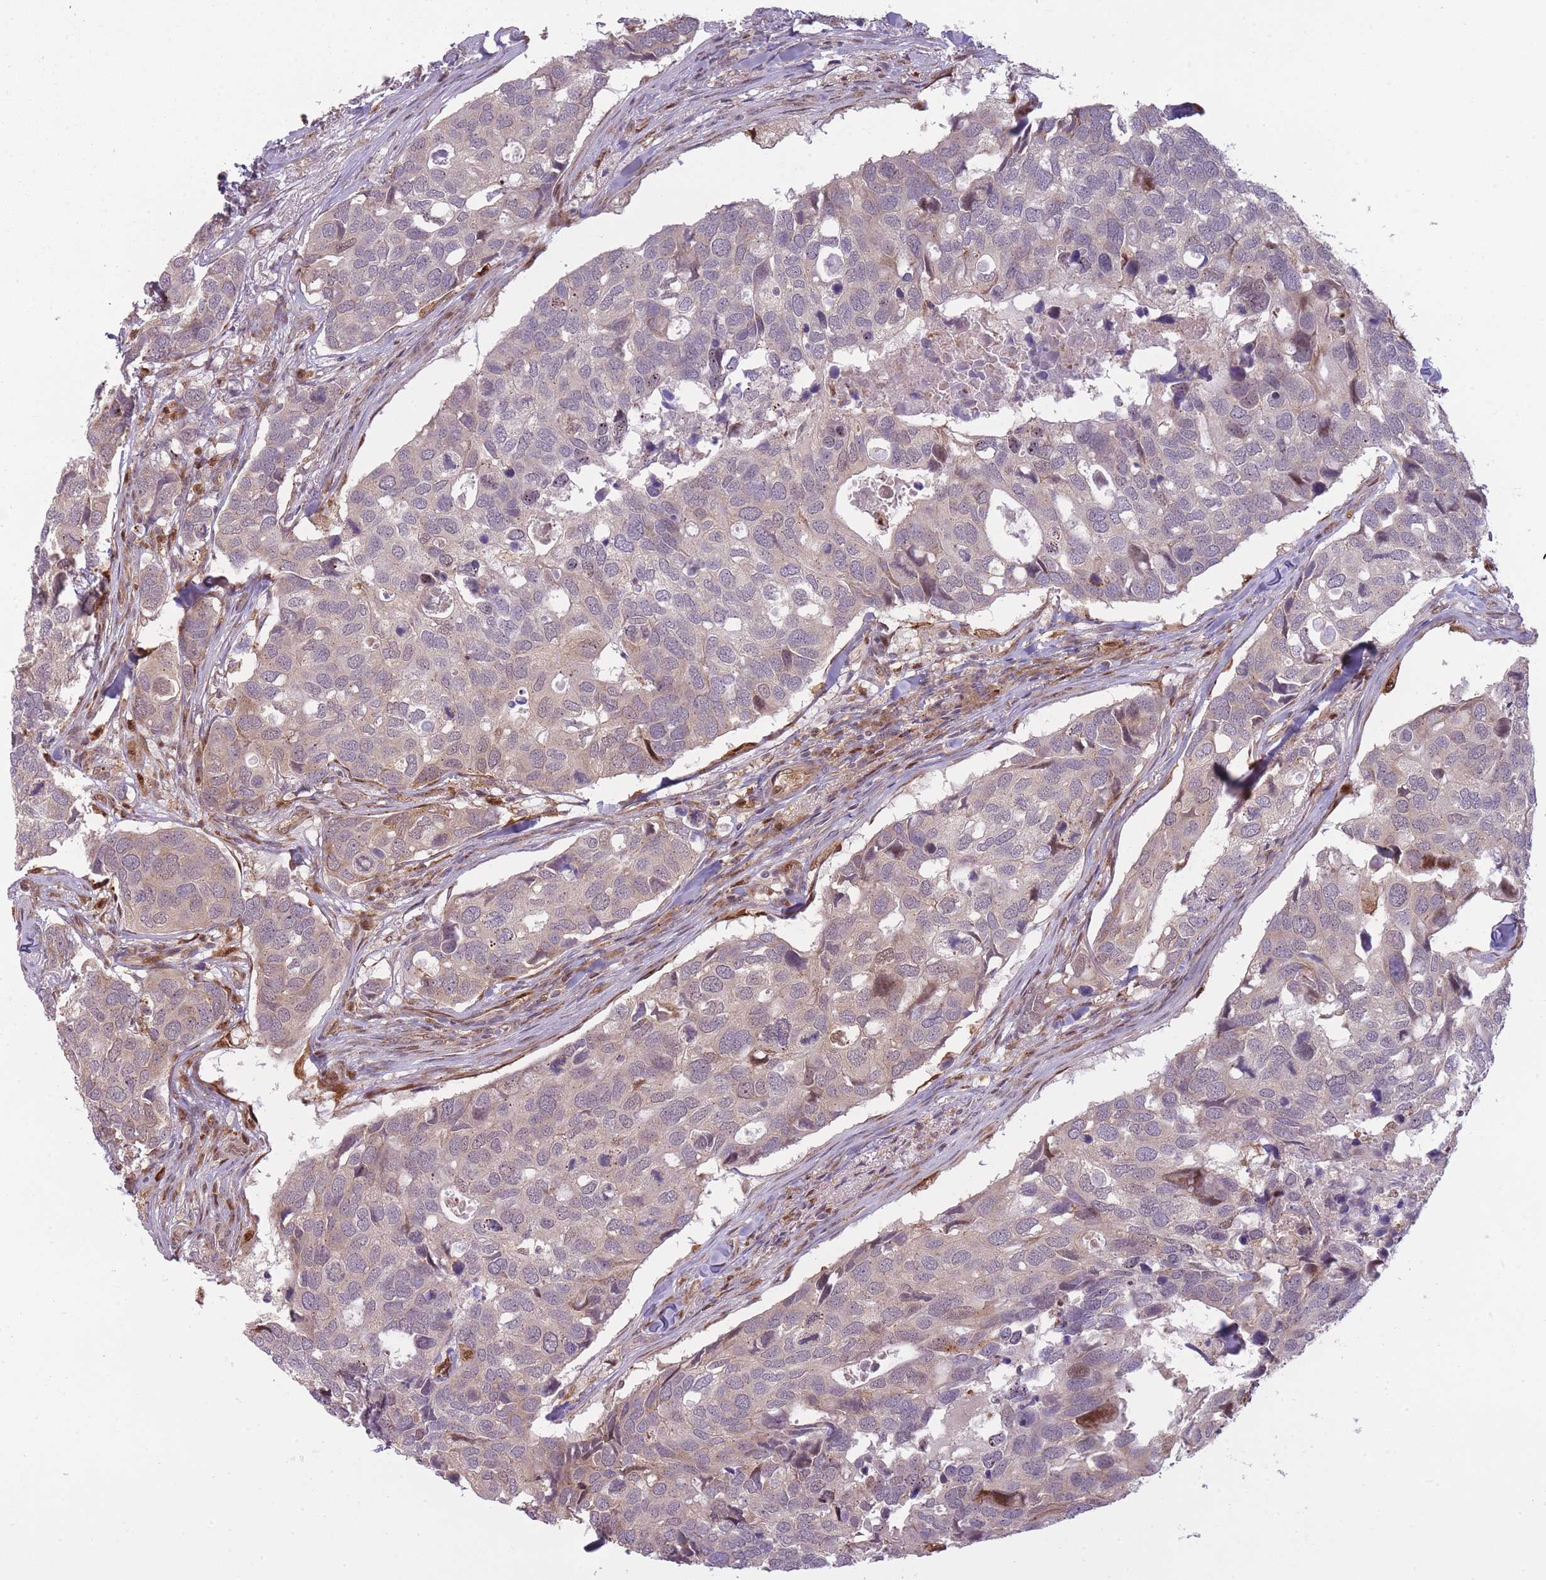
{"staining": {"intensity": "negative", "quantity": "none", "location": "none"}, "tissue": "breast cancer", "cell_type": "Tumor cells", "image_type": "cancer", "snomed": [{"axis": "morphology", "description": "Duct carcinoma"}, {"axis": "topography", "description": "Breast"}], "caption": "IHC of breast cancer reveals no expression in tumor cells.", "gene": "LGALS9", "patient": {"sex": "female", "age": 83}}